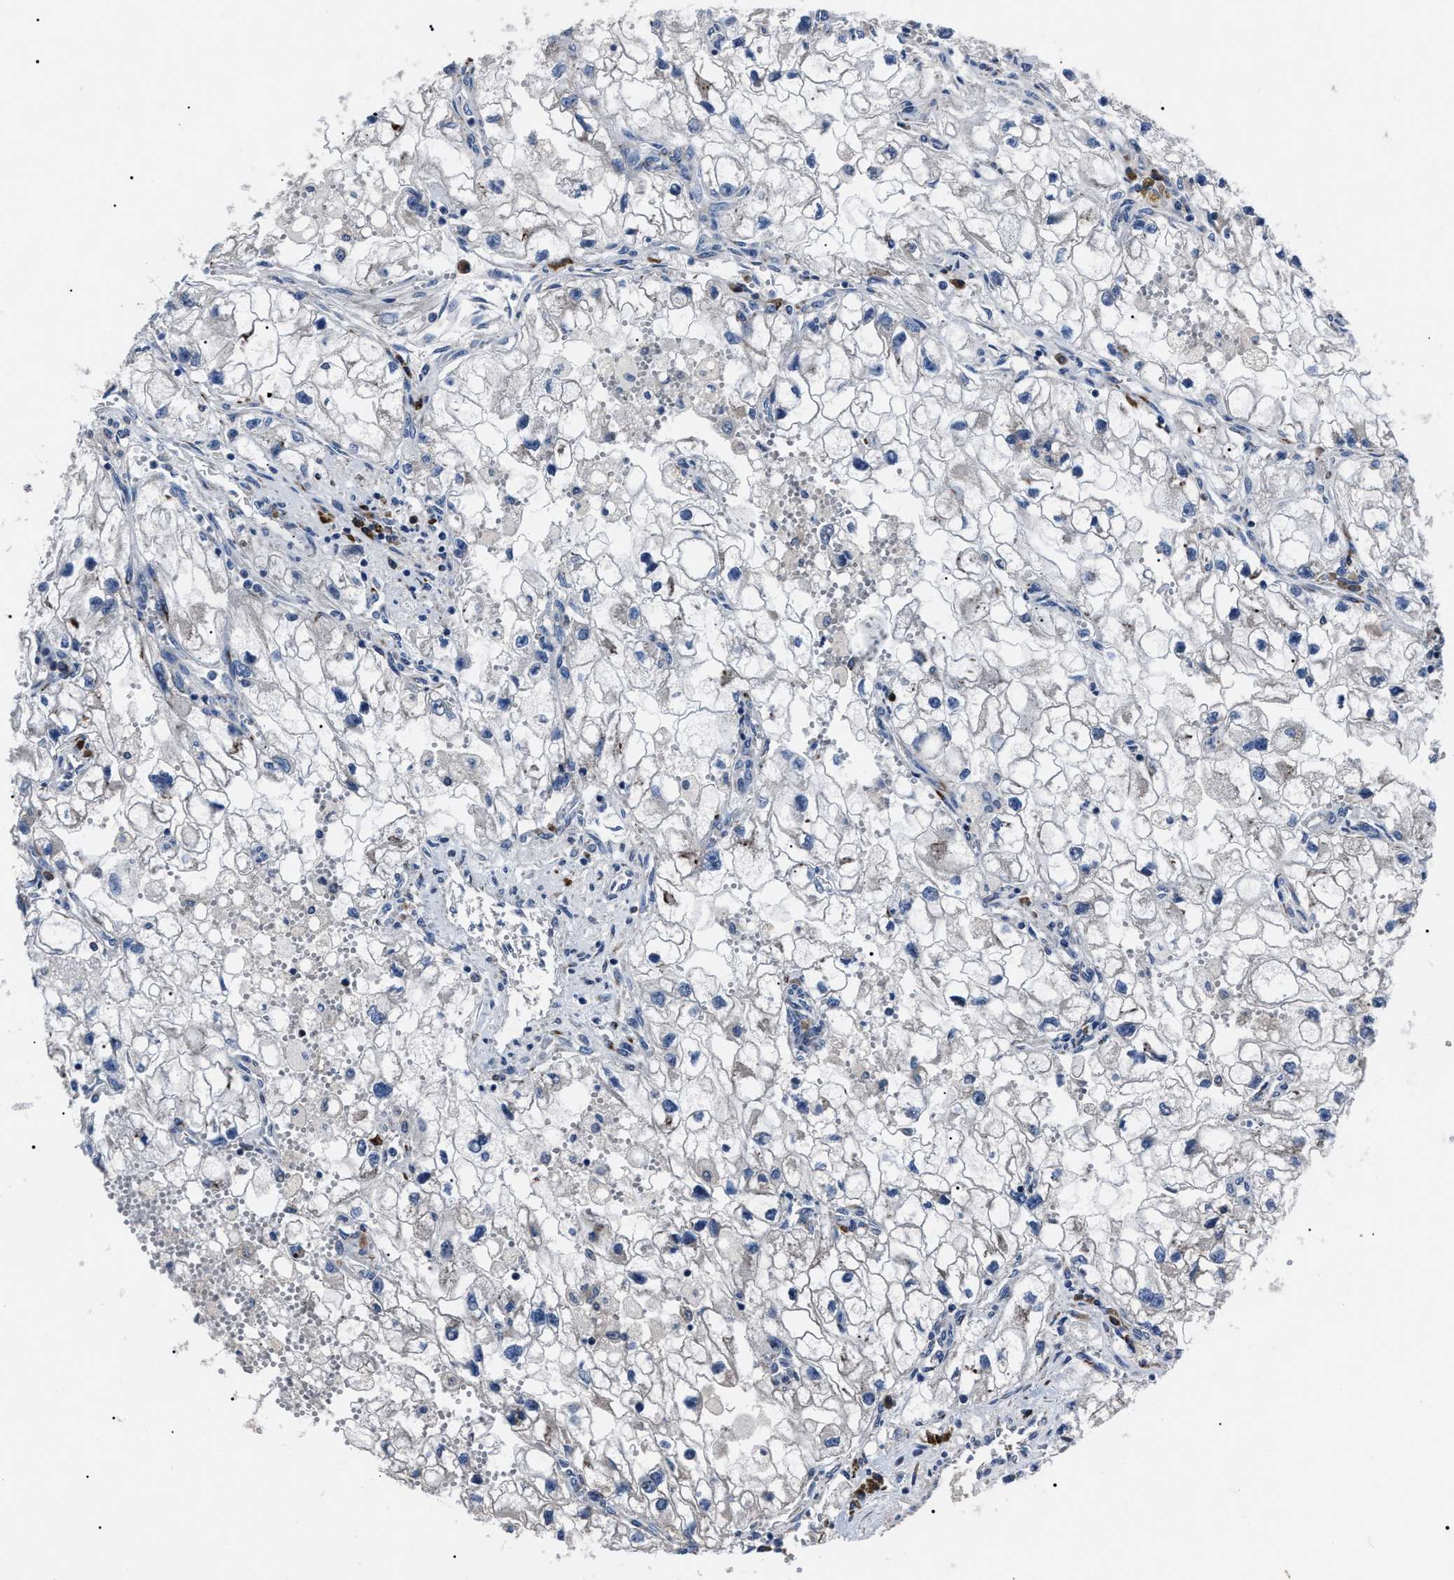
{"staining": {"intensity": "negative", "quantity": "none", "location": "none"}, "tissue": "renal cancer", "cell_type": "Tumor cells", "image_type": "cancer", "snomed": [{"axis": "morphology", "description": "Adenocarcinoma, NOS"}, {"axis": "topography", "description": "Kidney"}], "caption": "Micrograph shows no significant protein positivity in tumor cells of adenocarcinoma (renal).", "gene": "LRRC14", "patient": {"sex": "female", "age": 70}}